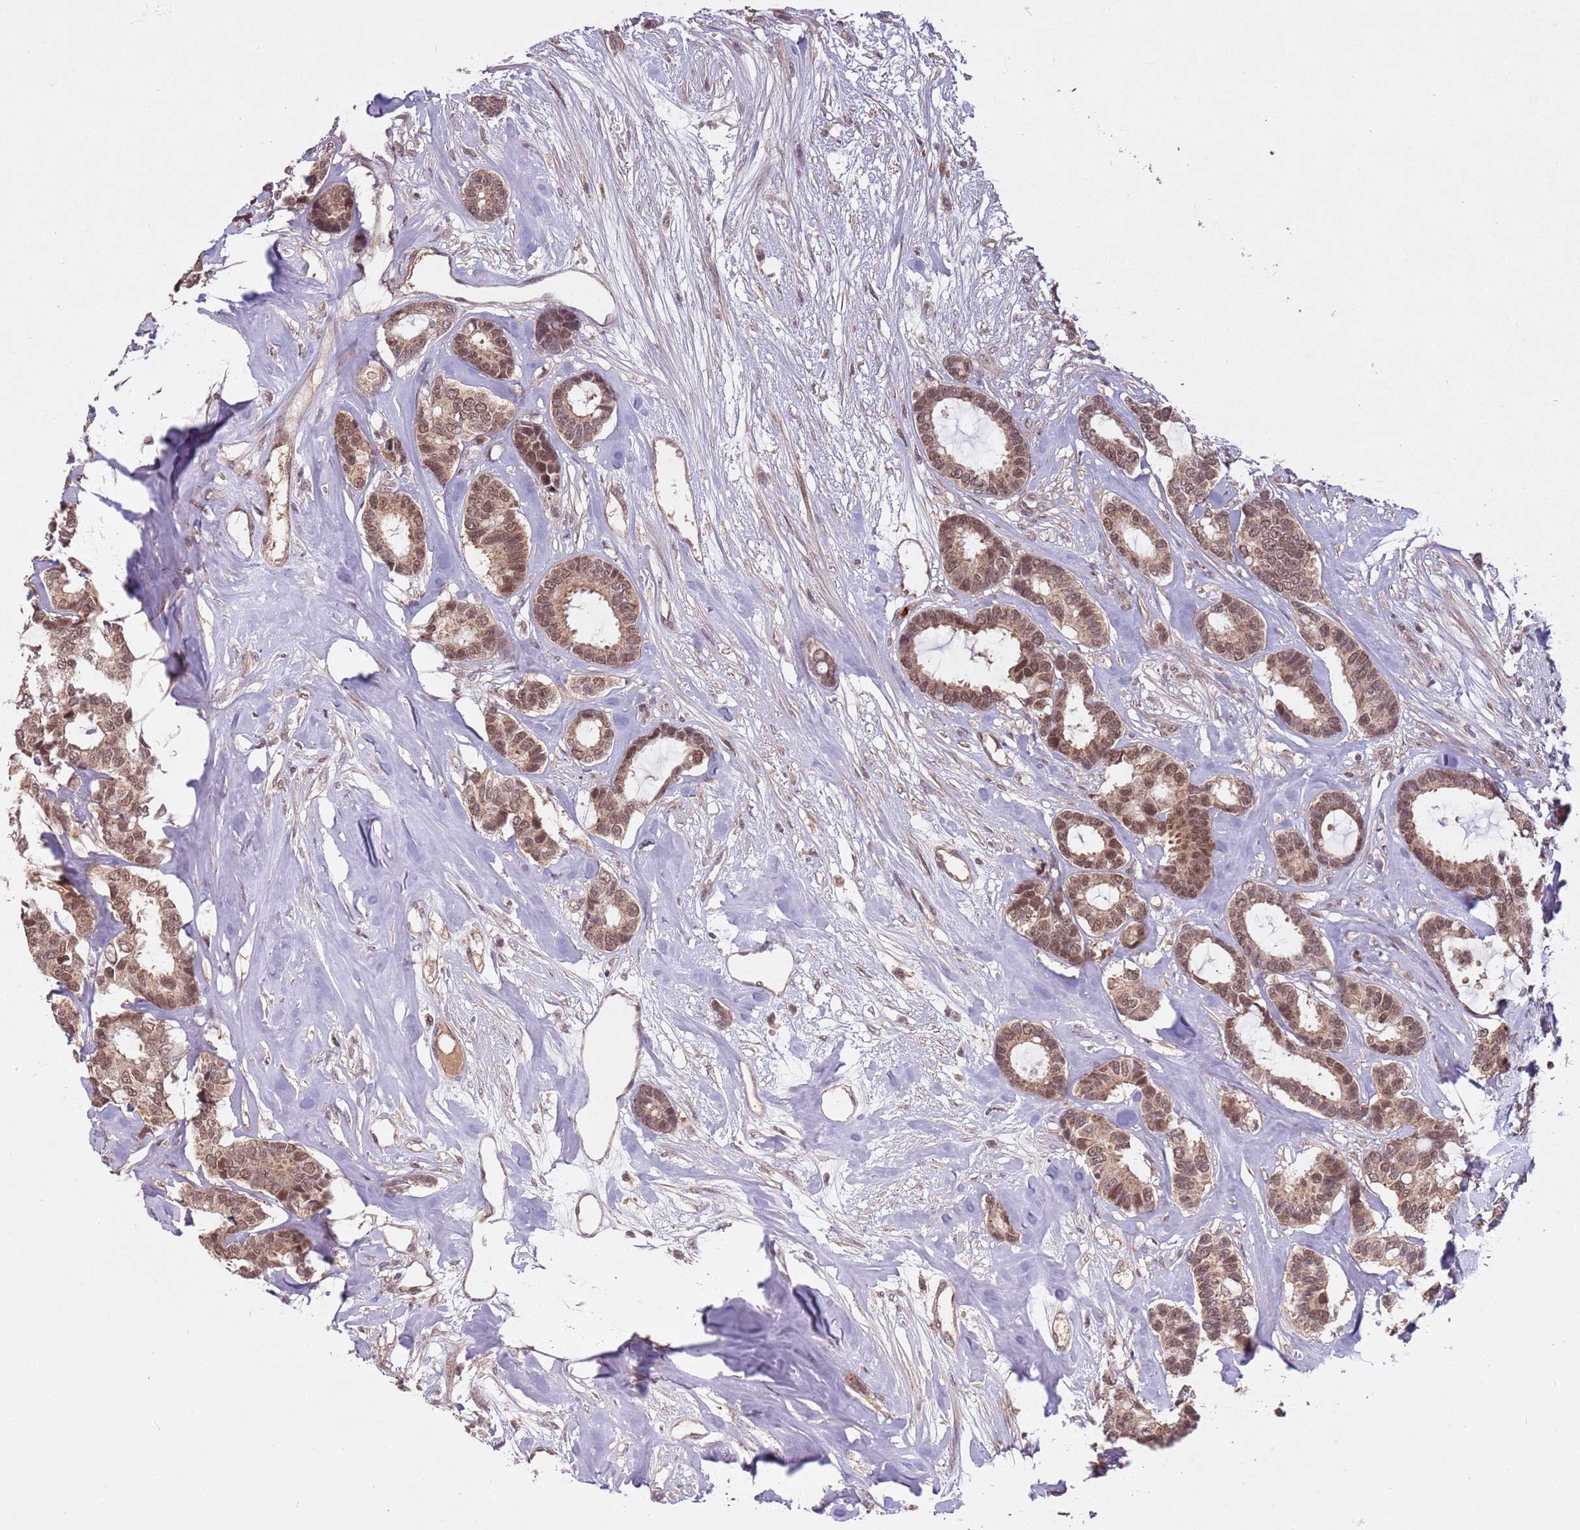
{"staining": {"intensity": "moderate", "quantity": ">75%", "location": "cytoplasmic/membranous,nuclear"}, "tissue": "breast cancer", "cell_type": "Tumor cells", "image_type": "cancer", "snomed": [{"axis": "morphology", "description": "Duct carcinoma"}, {"axis": "topography", "description": "Breast"}], "caption": "Breast cancer (intraductal carcinoma) stained for a protein reveals moderate cytoplasmic/membranous and nuclear positivity in tumor cells.", "gene": "SUDS3", "patient": {"sex": "female", "age": 87}}